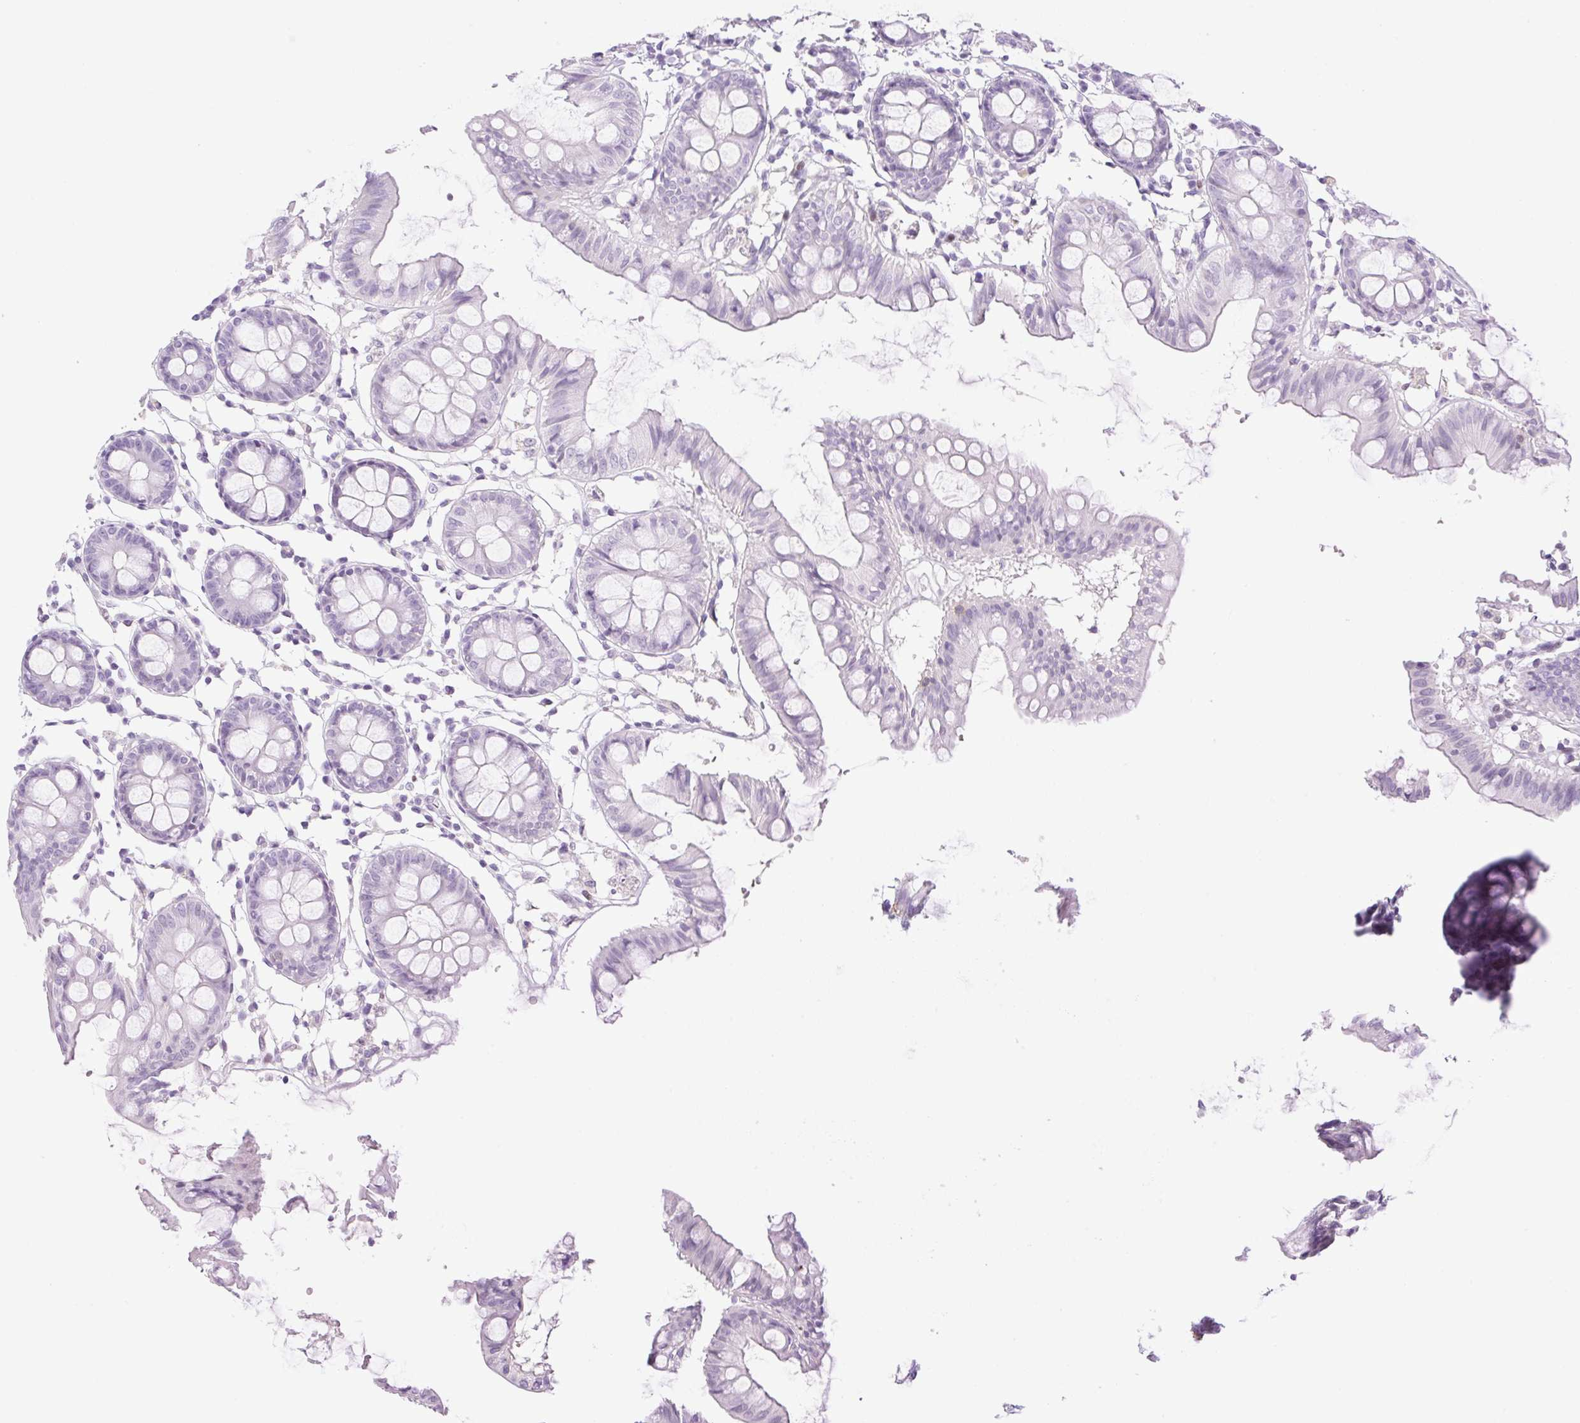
{"staining": {"intensity": "negative", "quantity": "none", "location": "none"}, "tissue": "colon", "cell_type": "Endothelial cells", "image_type": "normal", "snomed": [{"axis": "morphology", "description": "Normal tissue, NOS"}, {"axis": "topography", "description": "Colon"}], "caption": "The histopathology image reveals no staining of endothelial cells in normal colon. Nuclei are stained in blue.", "gene": "SP140L", "patient": {"sex": "female", "age": 84}}